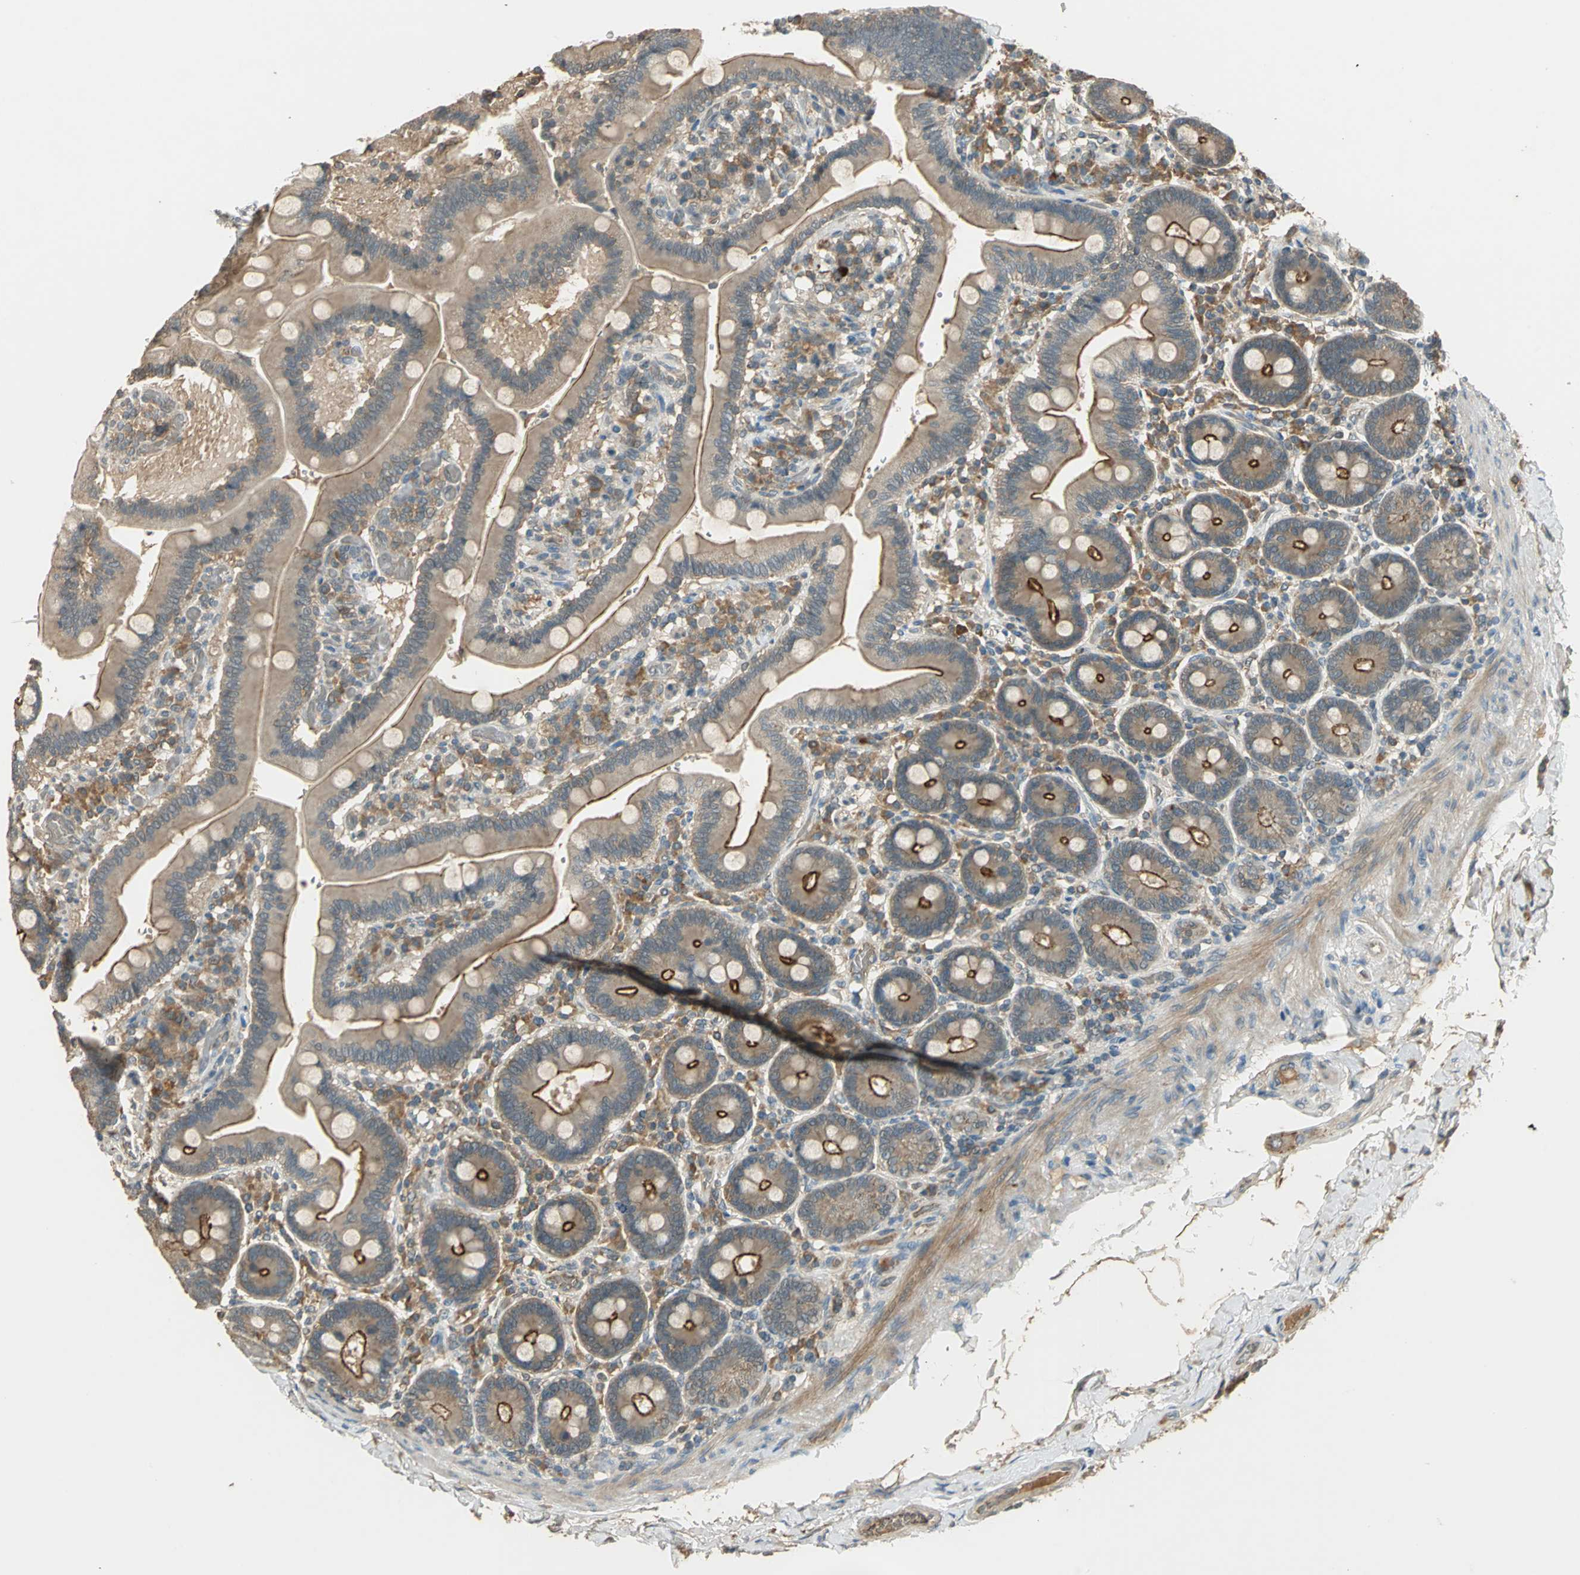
{"staining": {"intensity": "moderate", "quantity": ">75%", "location": "cytoplasmic/membranous"}, "tissue": "duodenum", "cell_type": "Glandular cells", "image_type": "normal", "snomed": [{"axis": "morphology", "description": "Normal tissue, NOS"}, {"axis": "topography", "description": "Duodenum"}], "caption": "Moderate cytoplasmic/membranous expression for a protein is appreciated in approximately >75% of glandular cells of normal duodenum using IHC.", "gene": "KEAP1", "patient": {"sex": "male", "age": 66}}